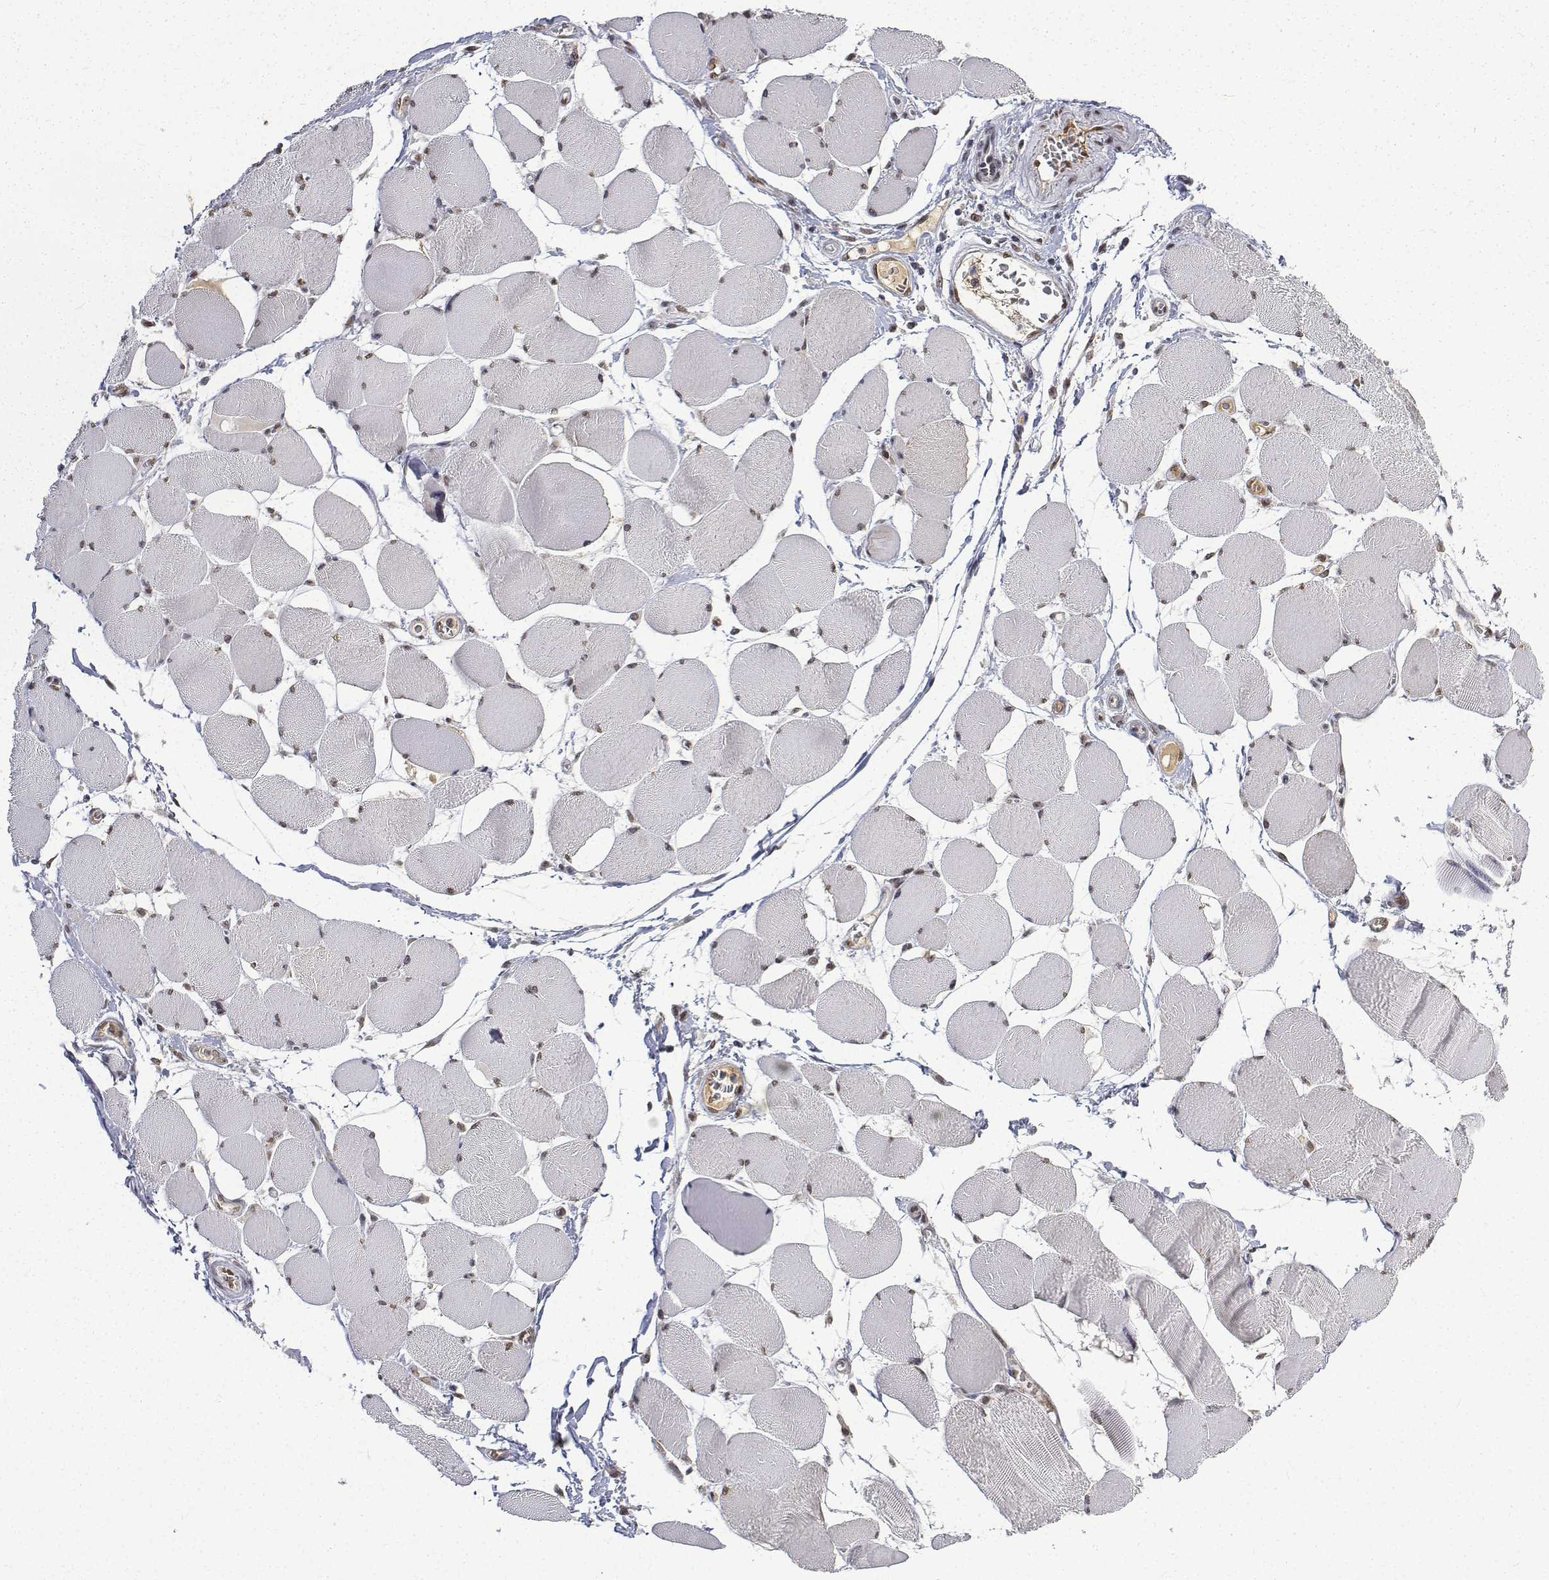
{"staining": {"intensity": "moderate", "quantity": ">75%", "location": "nuclear"}, "tissue": "skeletal muscle", "cell_type": "Myocytes", "image_type": "normal", "snomed": [{"axis": "morphology", "description": "Normal tissue, NOS"}, {"axis": "topography", "description": "Skeletal muscle"}], "caption": "Myocytes exhibit medium levels of moderate nuclear expression in approximately >75% of cells in normal skeletal muscle.", "gene": "ATRX", "patient": {"sex": "female", "age": 75}}